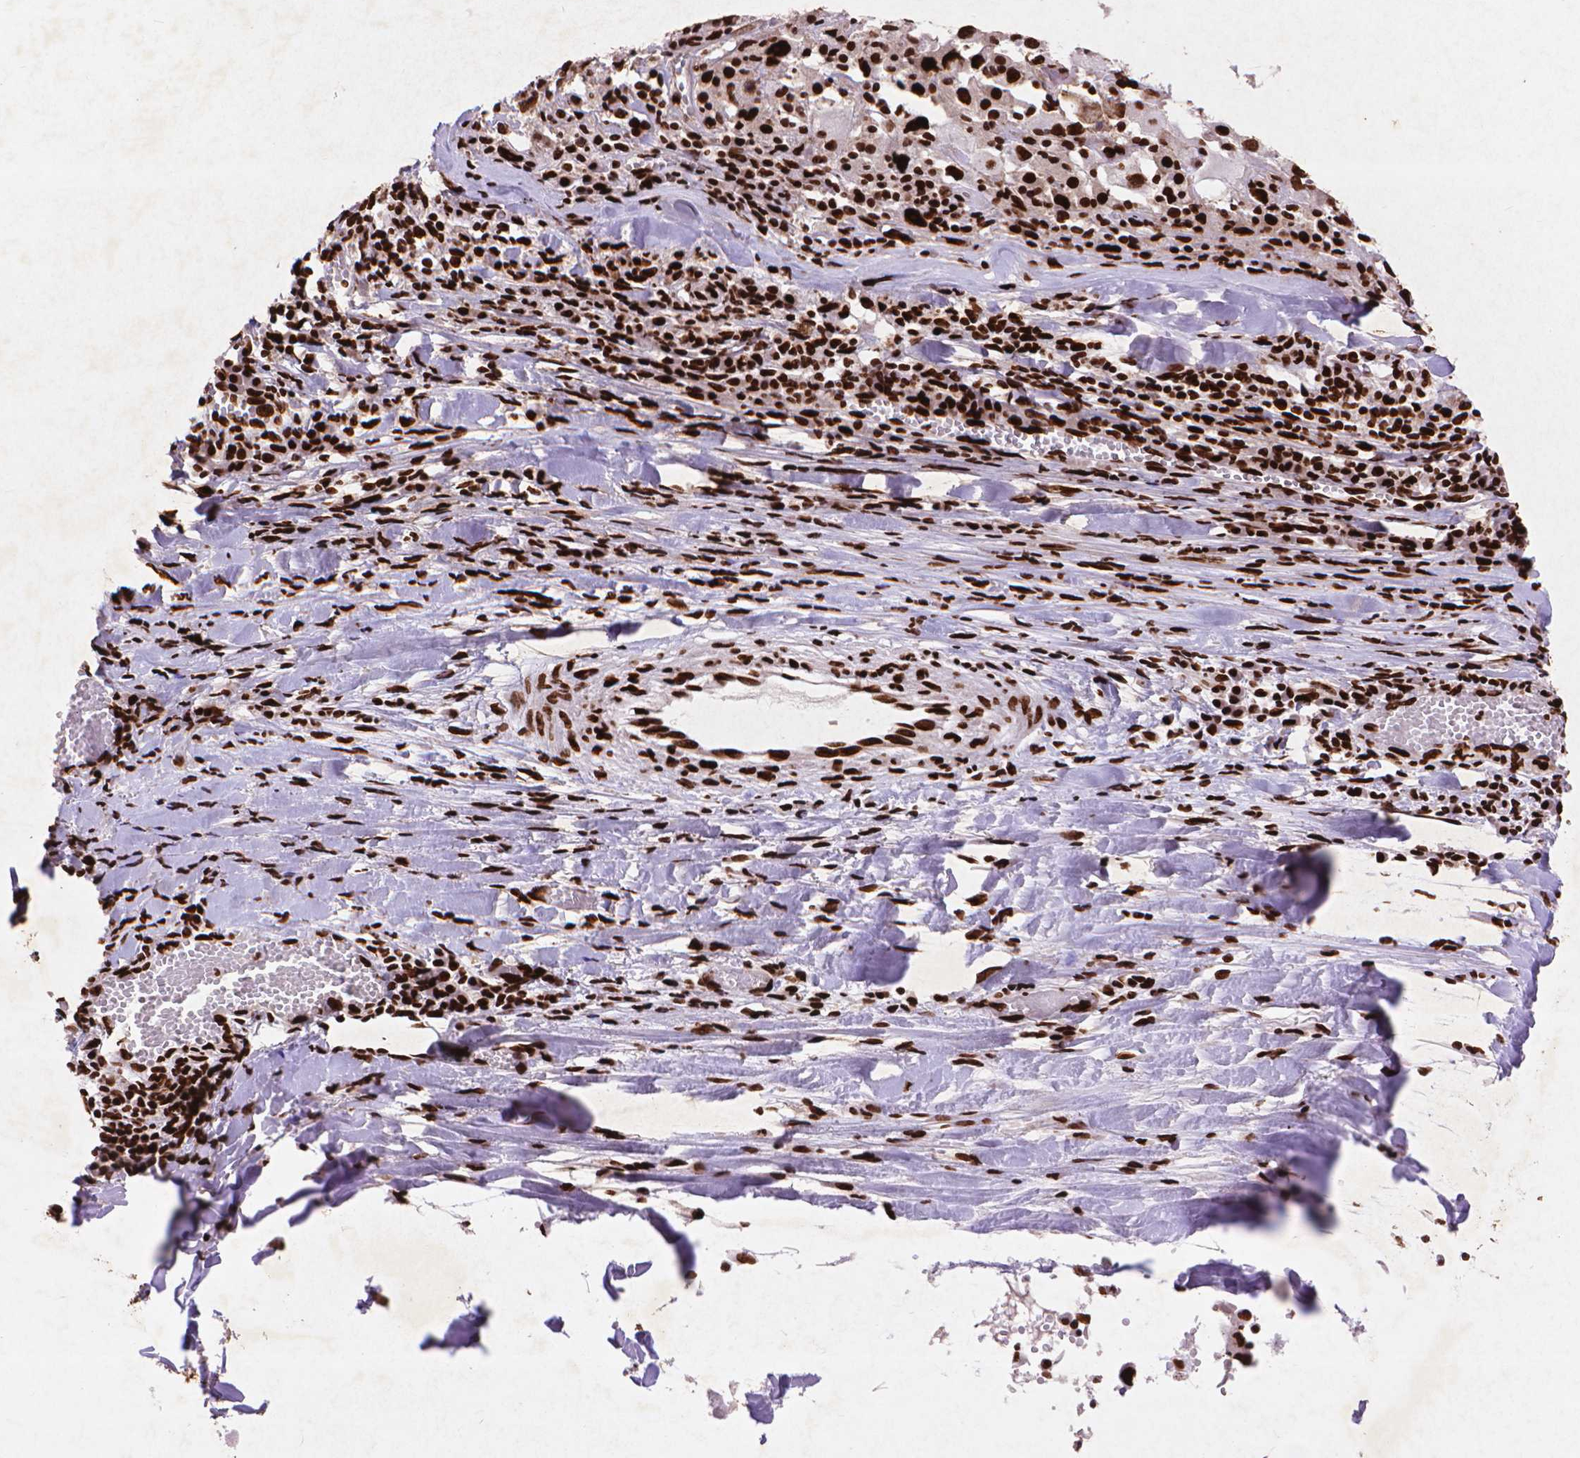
{"staining": {"intensity": "strong", "quantity": ">75%", "location": "nuclear"}, "tissue": "melanoma", "cell_type": "Tumor cells", "image_type": "cancer", "snomed": [{"axis": "morphology", "description": "Malignant melanoma, Metastatic site"}, {"axis": "topography", "description": "Lymph node"}], "caption": "Immunohistochemistry (IHC) of malignant melanoma (metastatic site) displays high levels of strong nuclear staining in approximately >75% of tumor cells.", "gene": "CITED2", "patient": {"sex": "male", "age": 50}}